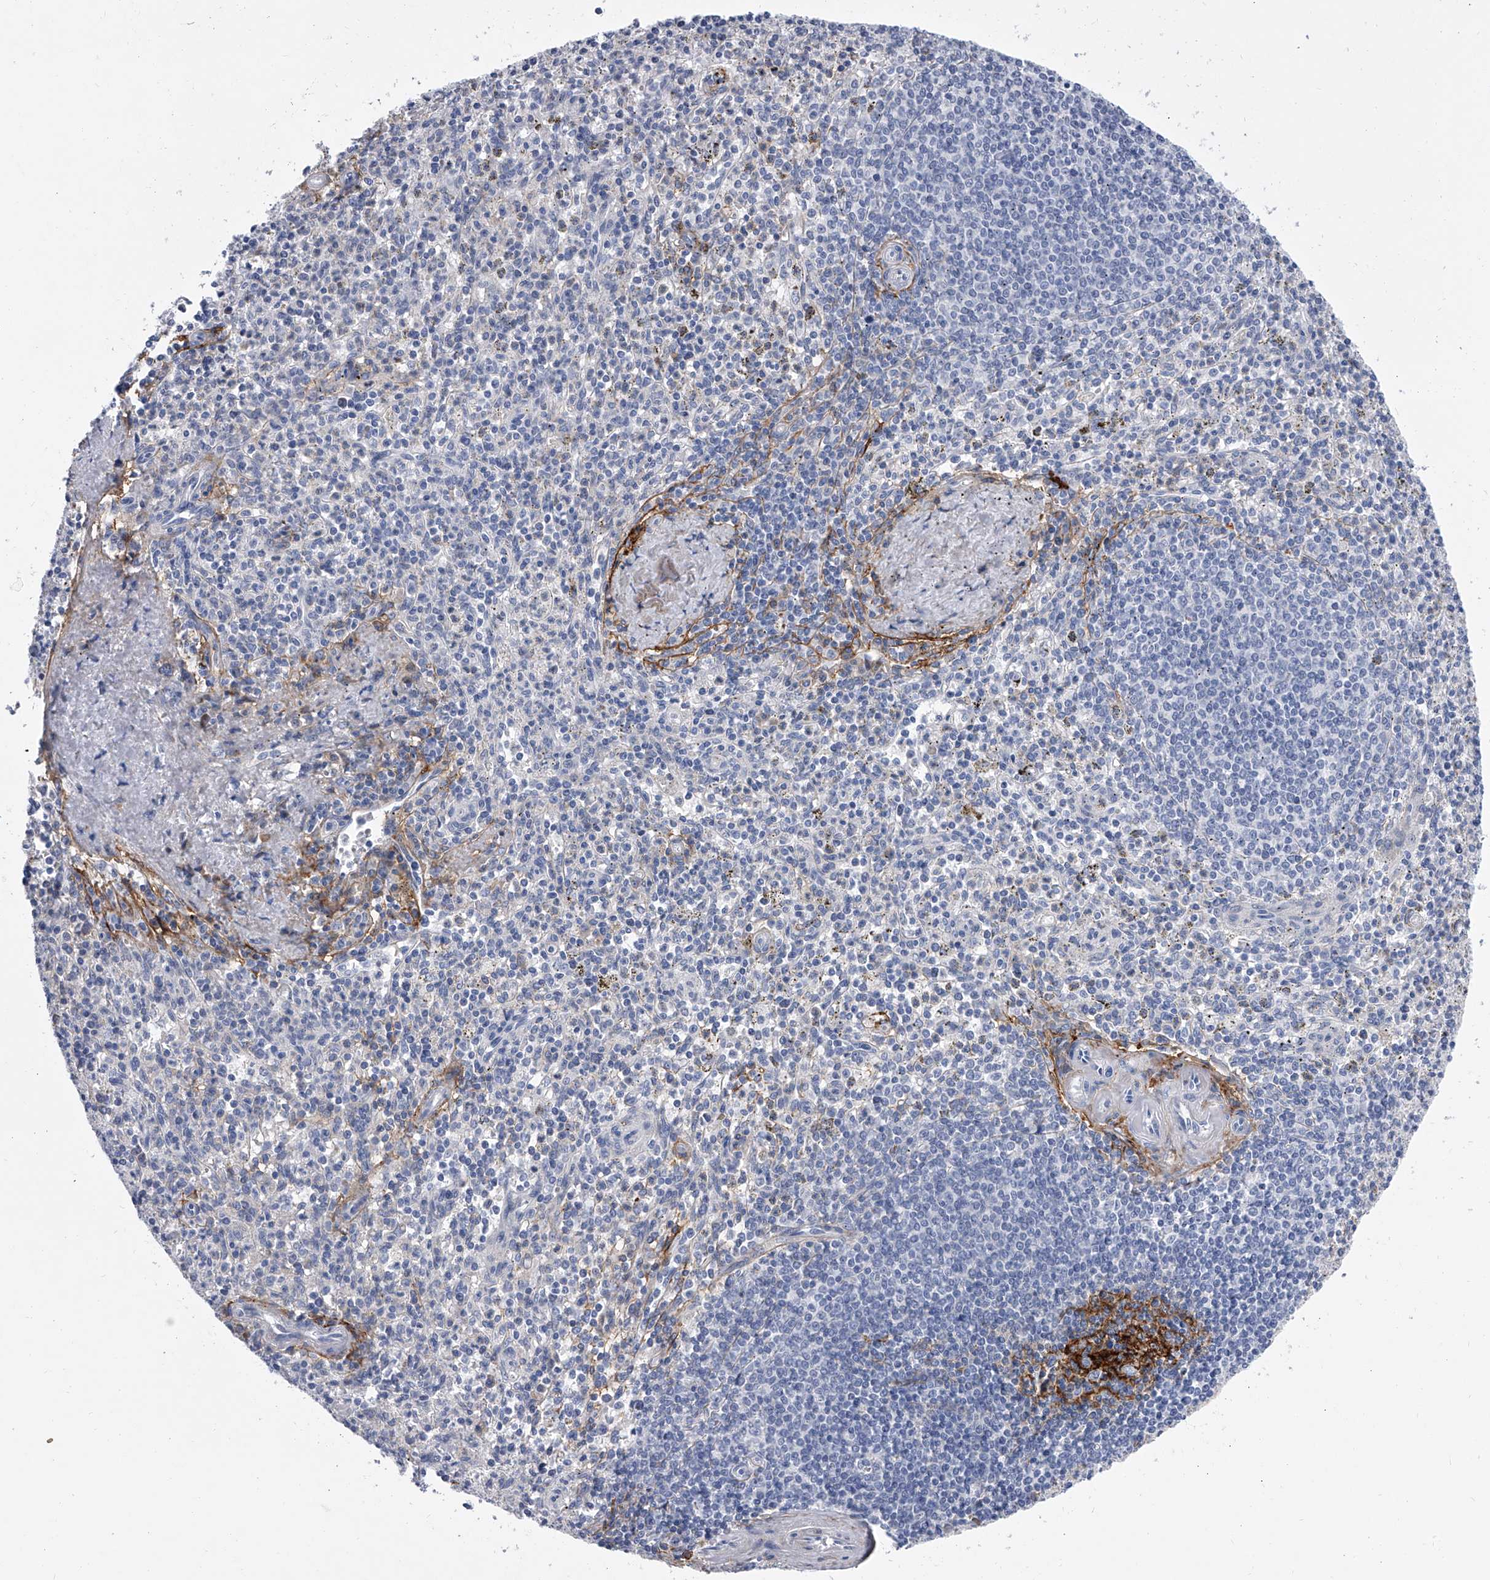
{"staining": {"intensity": "negative", "quantity": "none", "location": "none"}, "tissue": "spleen", "cell_type": "Cells in red pulp", "image_type": "normal", "snomed": [{"axis": "morphology", "description": "Normal tissue, NOS"}, {"axis": "topography", "description": "Spleen"}], "caption": "A histopathology image of human spleen is negative for staining in cells in red pulp. (IHC, brightfield microscopy, high magnification).", "gene": "ALG14", "patient": {"sex": "male", "age": 72}}